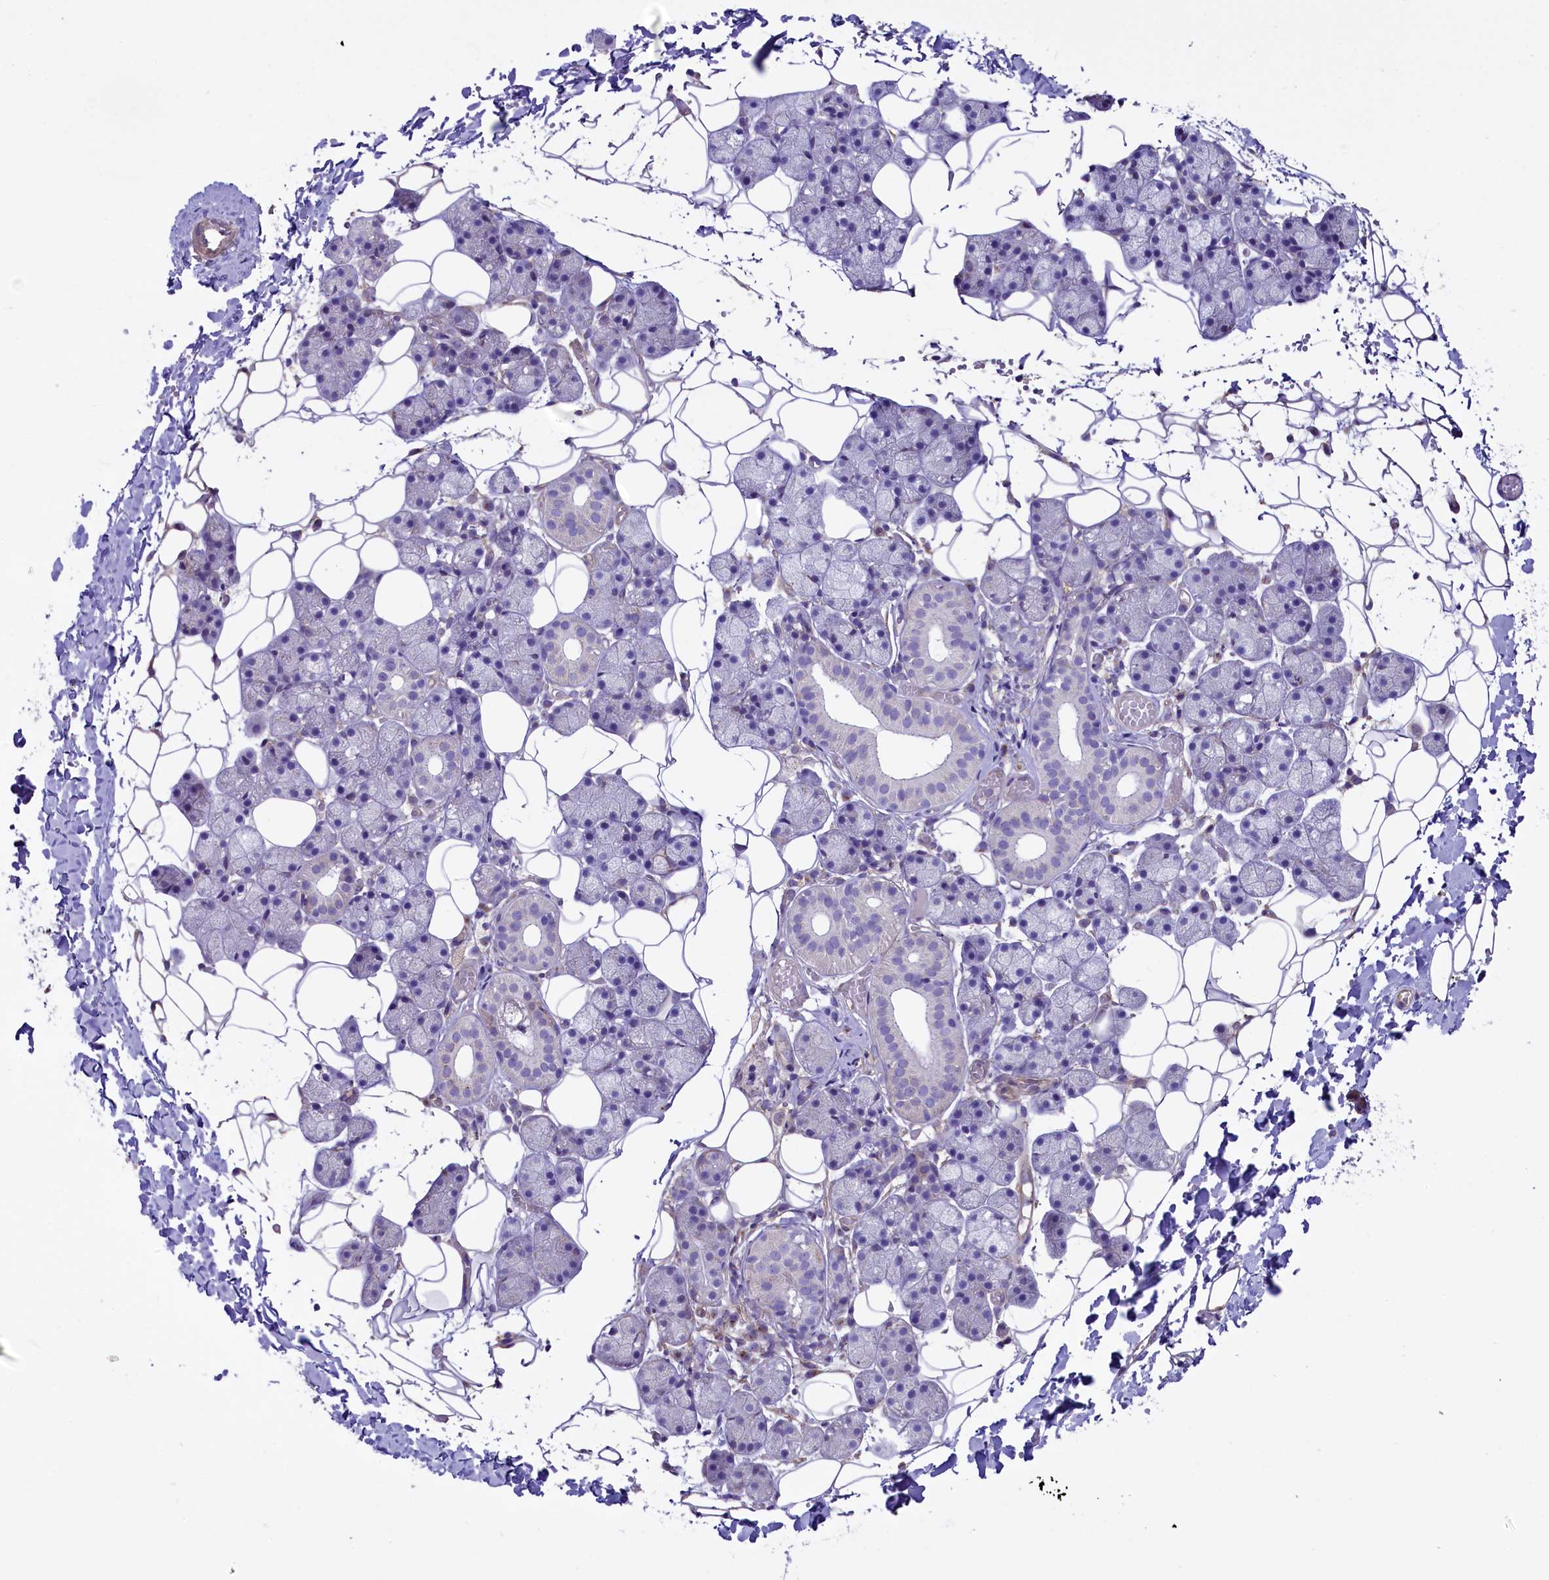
{"staining": {"intensity": "negative", "quantity": "none", "location": "none"}, "tissue": "salivary gland", "cell_type": "Glandular cells", "image_type": "normal", "snomed": [{"axis": "morphology", "description": "Normal tissue, NOS"}, {"axis": "topography", "description": "Salivary gland"}], "caption": "Immunohistochemistry (IHC) of benign salivary gland shows no staining in glandular cells. (DAB (3,3'-diaminobenzidine) immunohistochemistry (IHC), high magnification).", "gene": "GPR108", "patient": {"sex": "female", "age": 33}}